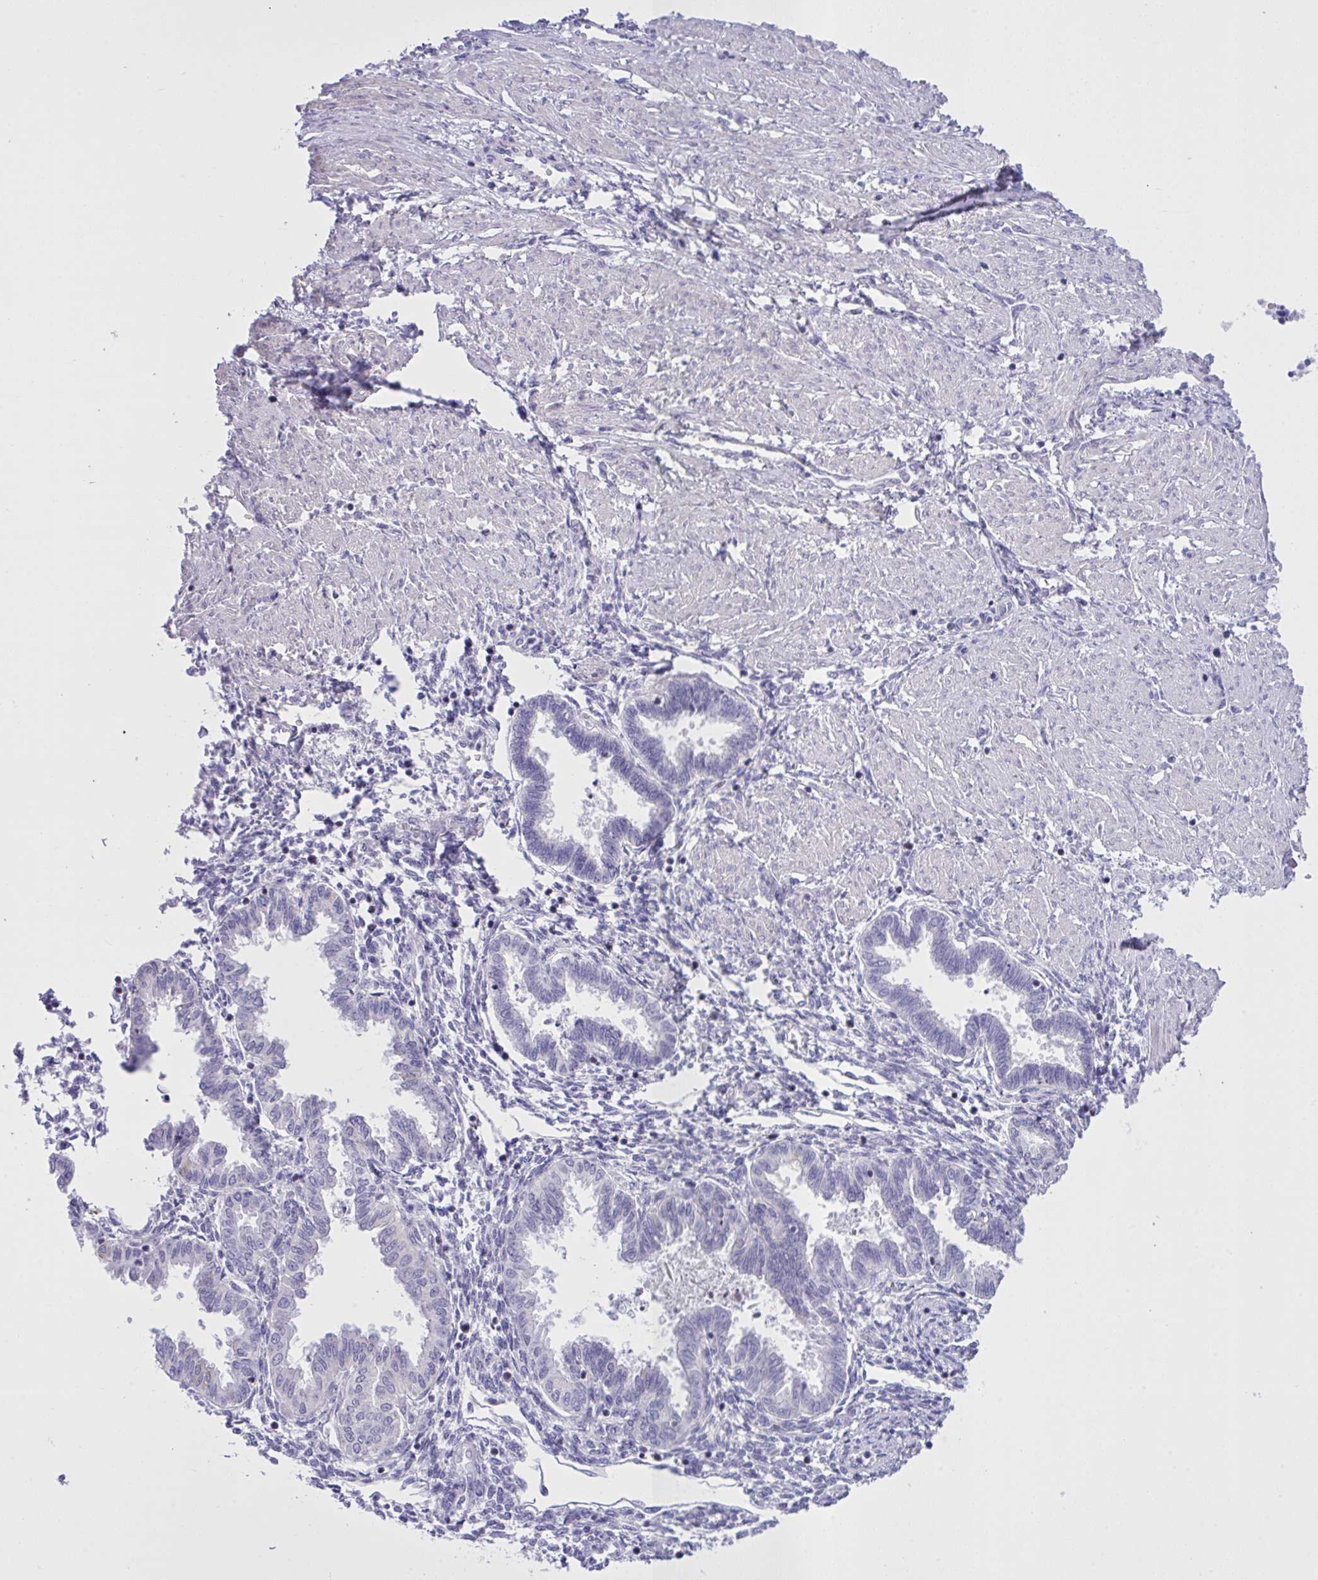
{"staining": {"intensity": "negative", "quantity": "none", "location": "none"}, "tissue": "endometrium", "cell_type": "Cells in endometrial stroma", "image_type": "normal", "snomed": [{"axis": "morphology", "description": "Normal tissue, NOS"}, {"axis": "topography", "description": "Endometrium"}], "caption": "IHC photomicrograph of normal endometrium: human endometrium stained with DAB shows no significant protein staining in cells in endometrial stroma.", "gene": "SPAG1", "patient": {"sex": "female", "age": 33}}